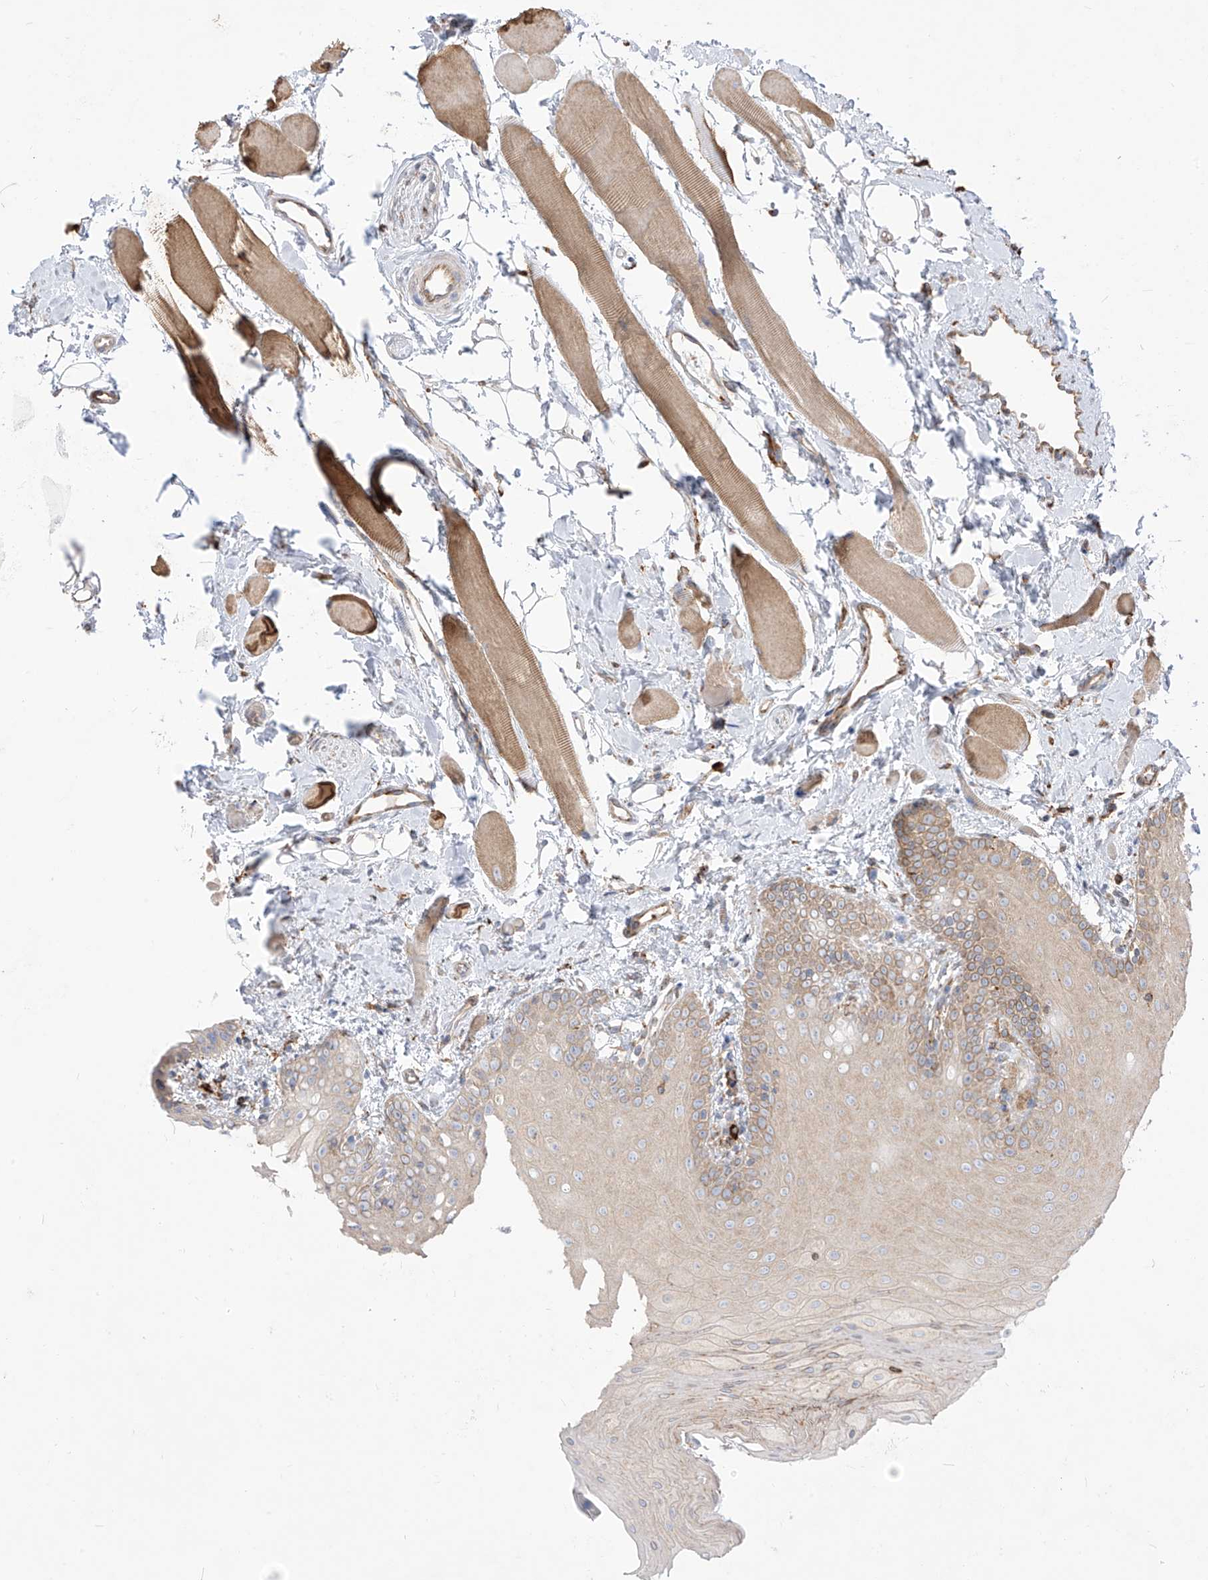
{"staining": {"intensity": "moderate", "quantity": "<25%", "location": "cytoplasmic/membranous"}, "tissue": "oral mucosa", "cell_type": "Squamous epithelial cells", "image_type": "normal", "snomed": [{"axis": "morphology", "description": "Normal tissue, NOS"}, {"axis": "topography", "description": "Oral tissue"}], "caption": "Immunohistochemical staining of unremarkable human oral mucosa exhibits moderate cytoplasmic/membranous protein expression in about <25% of squamous epithelial cells.", "gene": "PDIA6", "patient": {"sex": "male", "age": 28}}